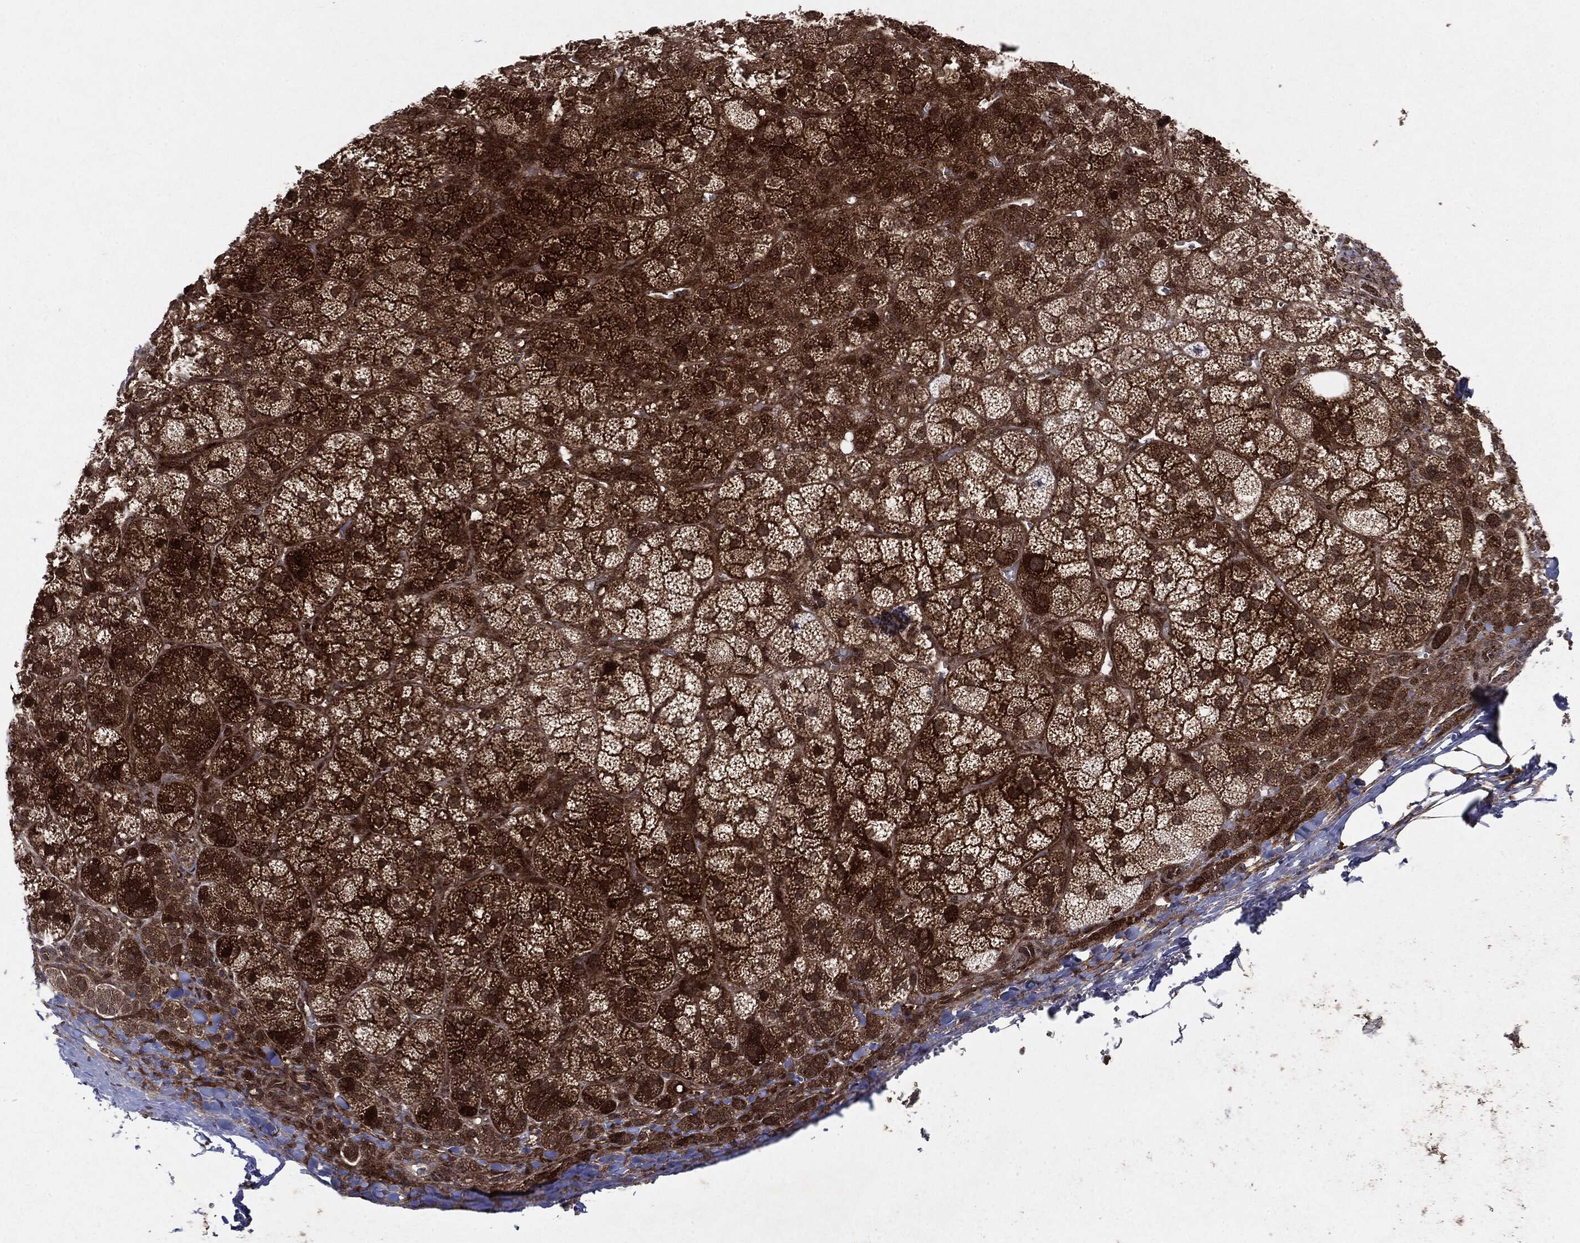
{"staining": {"intensity": "strong", "quantity": ">75%", "location": "cytoplasmic/membranous"}, "tissue": "adrenal gland", "cell_type": "Glandular cells", "image_type": "normal", "snomed": [{"axis": "morphology", "description": "Normal tissue, NOS"}, {"axis": "topography", "description": "Adrenal gland"}], "caption": "IHC micrograph of benign adrenal gland: human adrenal gland stained using immunohistochemistry shows high levels of strong protein expression localized specifically in the cytoplasmic/membranous of glandular cells, appearing as a cytoplasmic/membranous brown color.", "gene": "OTUB1", "patient": {"sex": "female", "age": 60}}